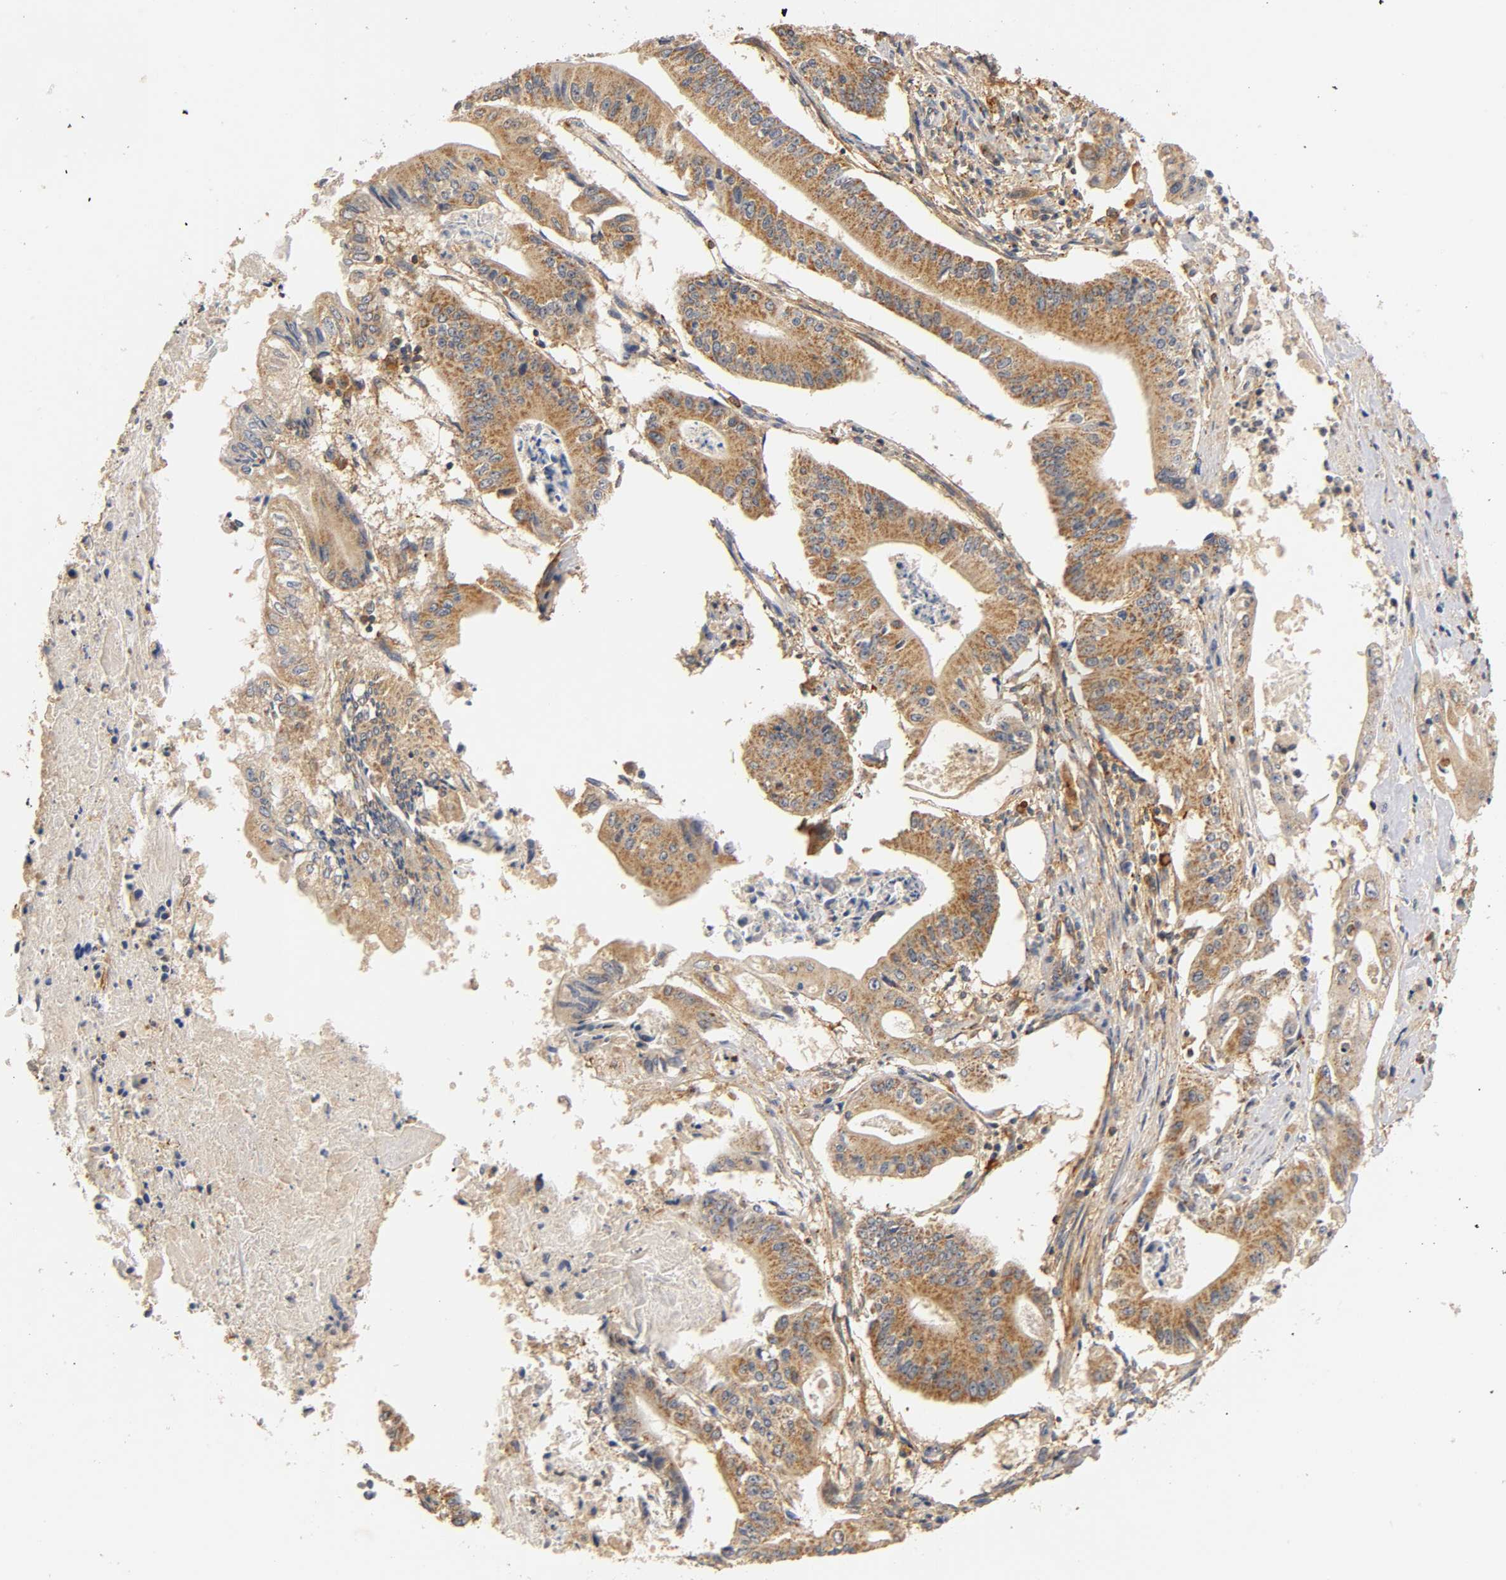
{"staining": {"intensity": "strong", "quantity": ">75%", "location": "cytoplasmic/membranous"}, "tissue": "pancreatic cancer", "cell_type": "Tumor cells", "image_type": "cancer", "snomed": [{"axis": "morphology", "description": "Normal tissue, NOS"}, {"axis": "topography", "description": "Lymph node"}], "caption": "Immunohistochemical staining of human pancreatic cancer reveals high levels of strong cytoplasmic/membranous expression in about >75% of tumor cells. Nuclei are stained in blue.", "gene": "SCAP", "patient": {"sex": "male", "age": 62}}